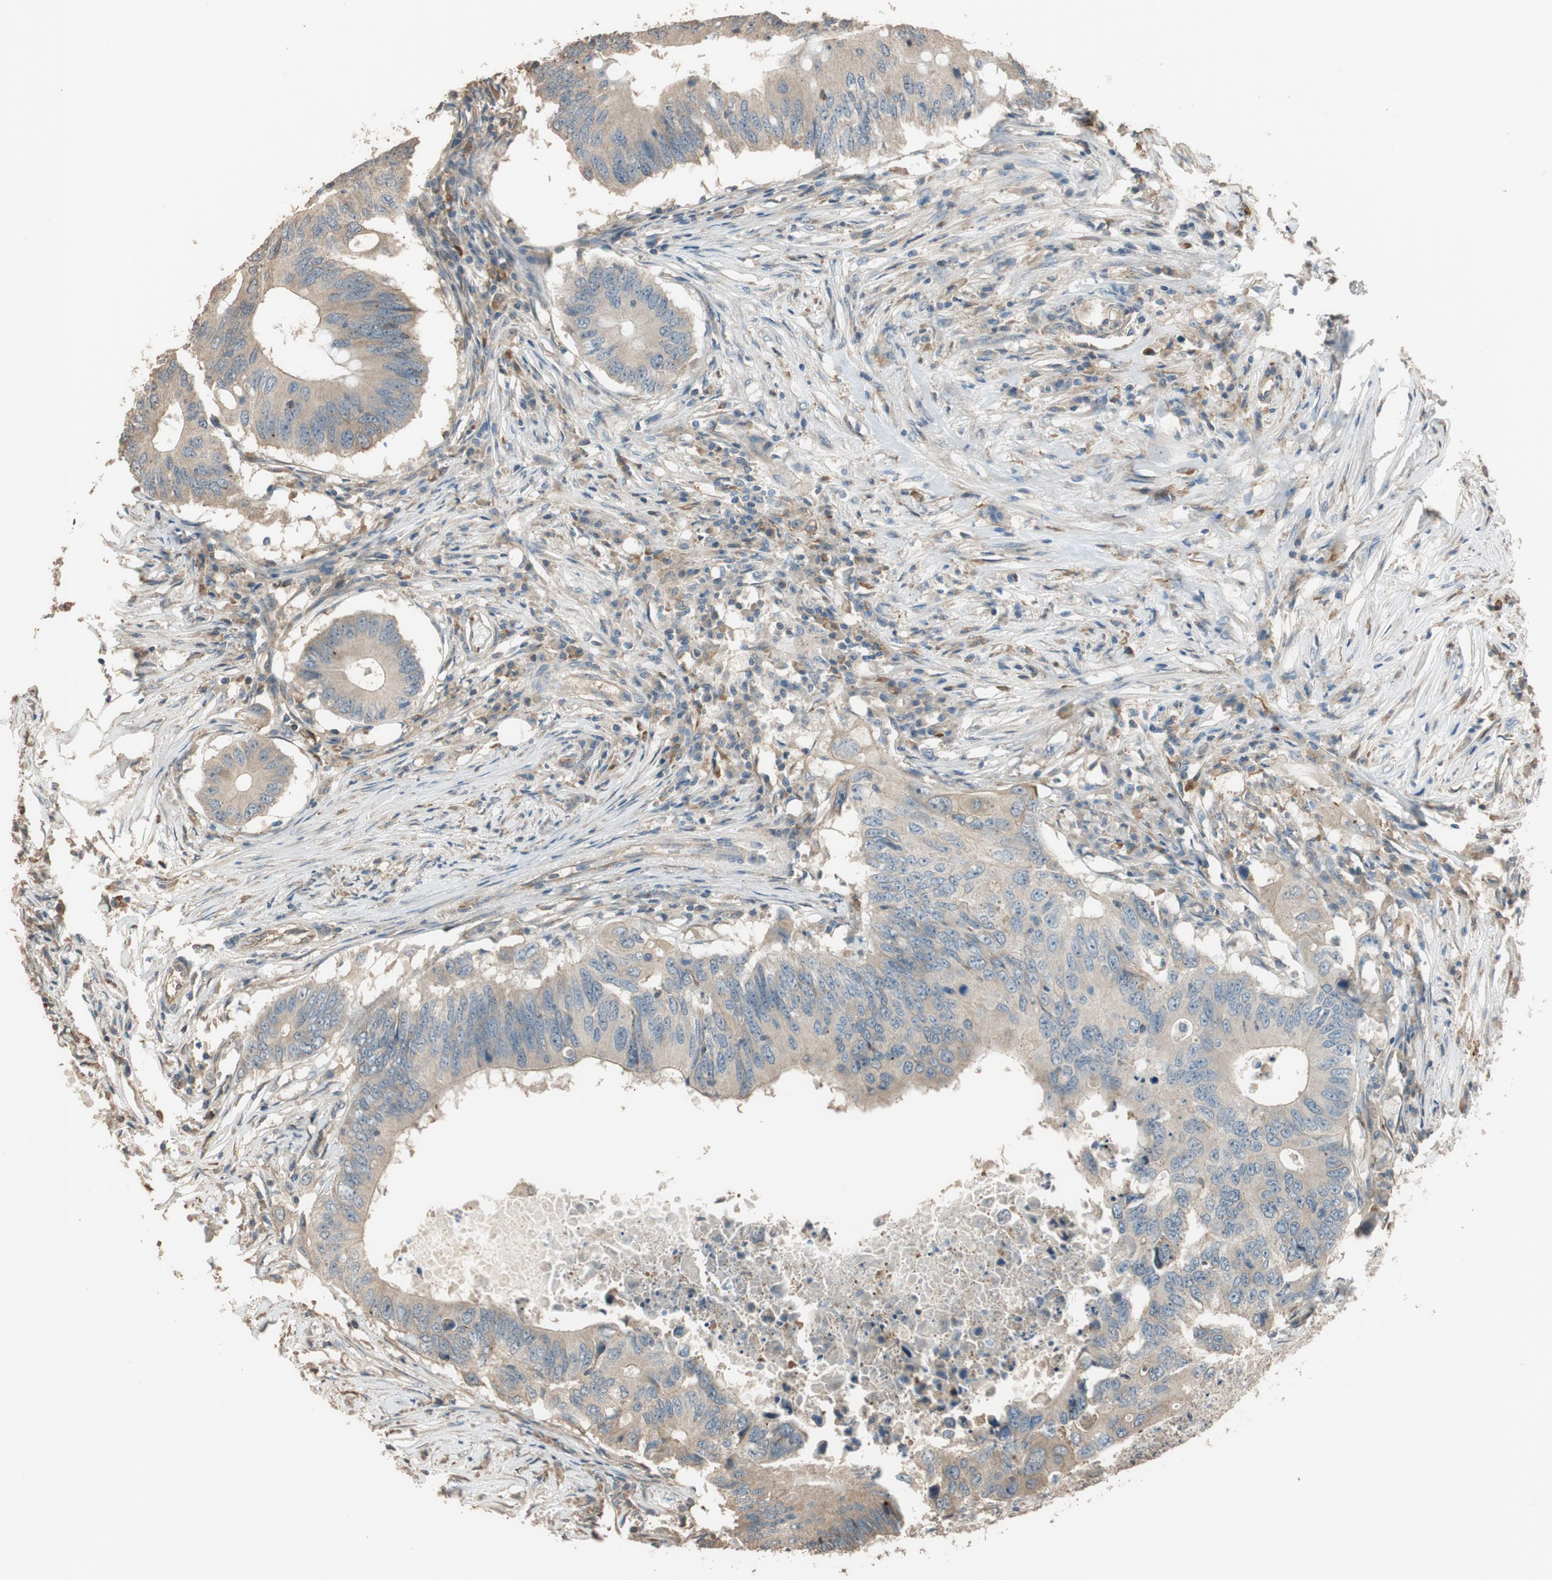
{"staining": {"intensity": "weak", "quantity": "<25%", "location": "cytoplasmic/membranous"}, "tissue": "colorectal cancer", "cell_type": "Tumor cells", "image_type": "cancer", "snomed": [{"axis": "morphology", "description": "Adenocarcinoma, NOS"}, {"axis": "topography", "description": "Colon"}], "caption": "Tumor cells are negative for protein expression in human colorectal cancer (adenocarcinoma).", "gene": "MST1R", "patient": {"sex": "male", "age": 71}}